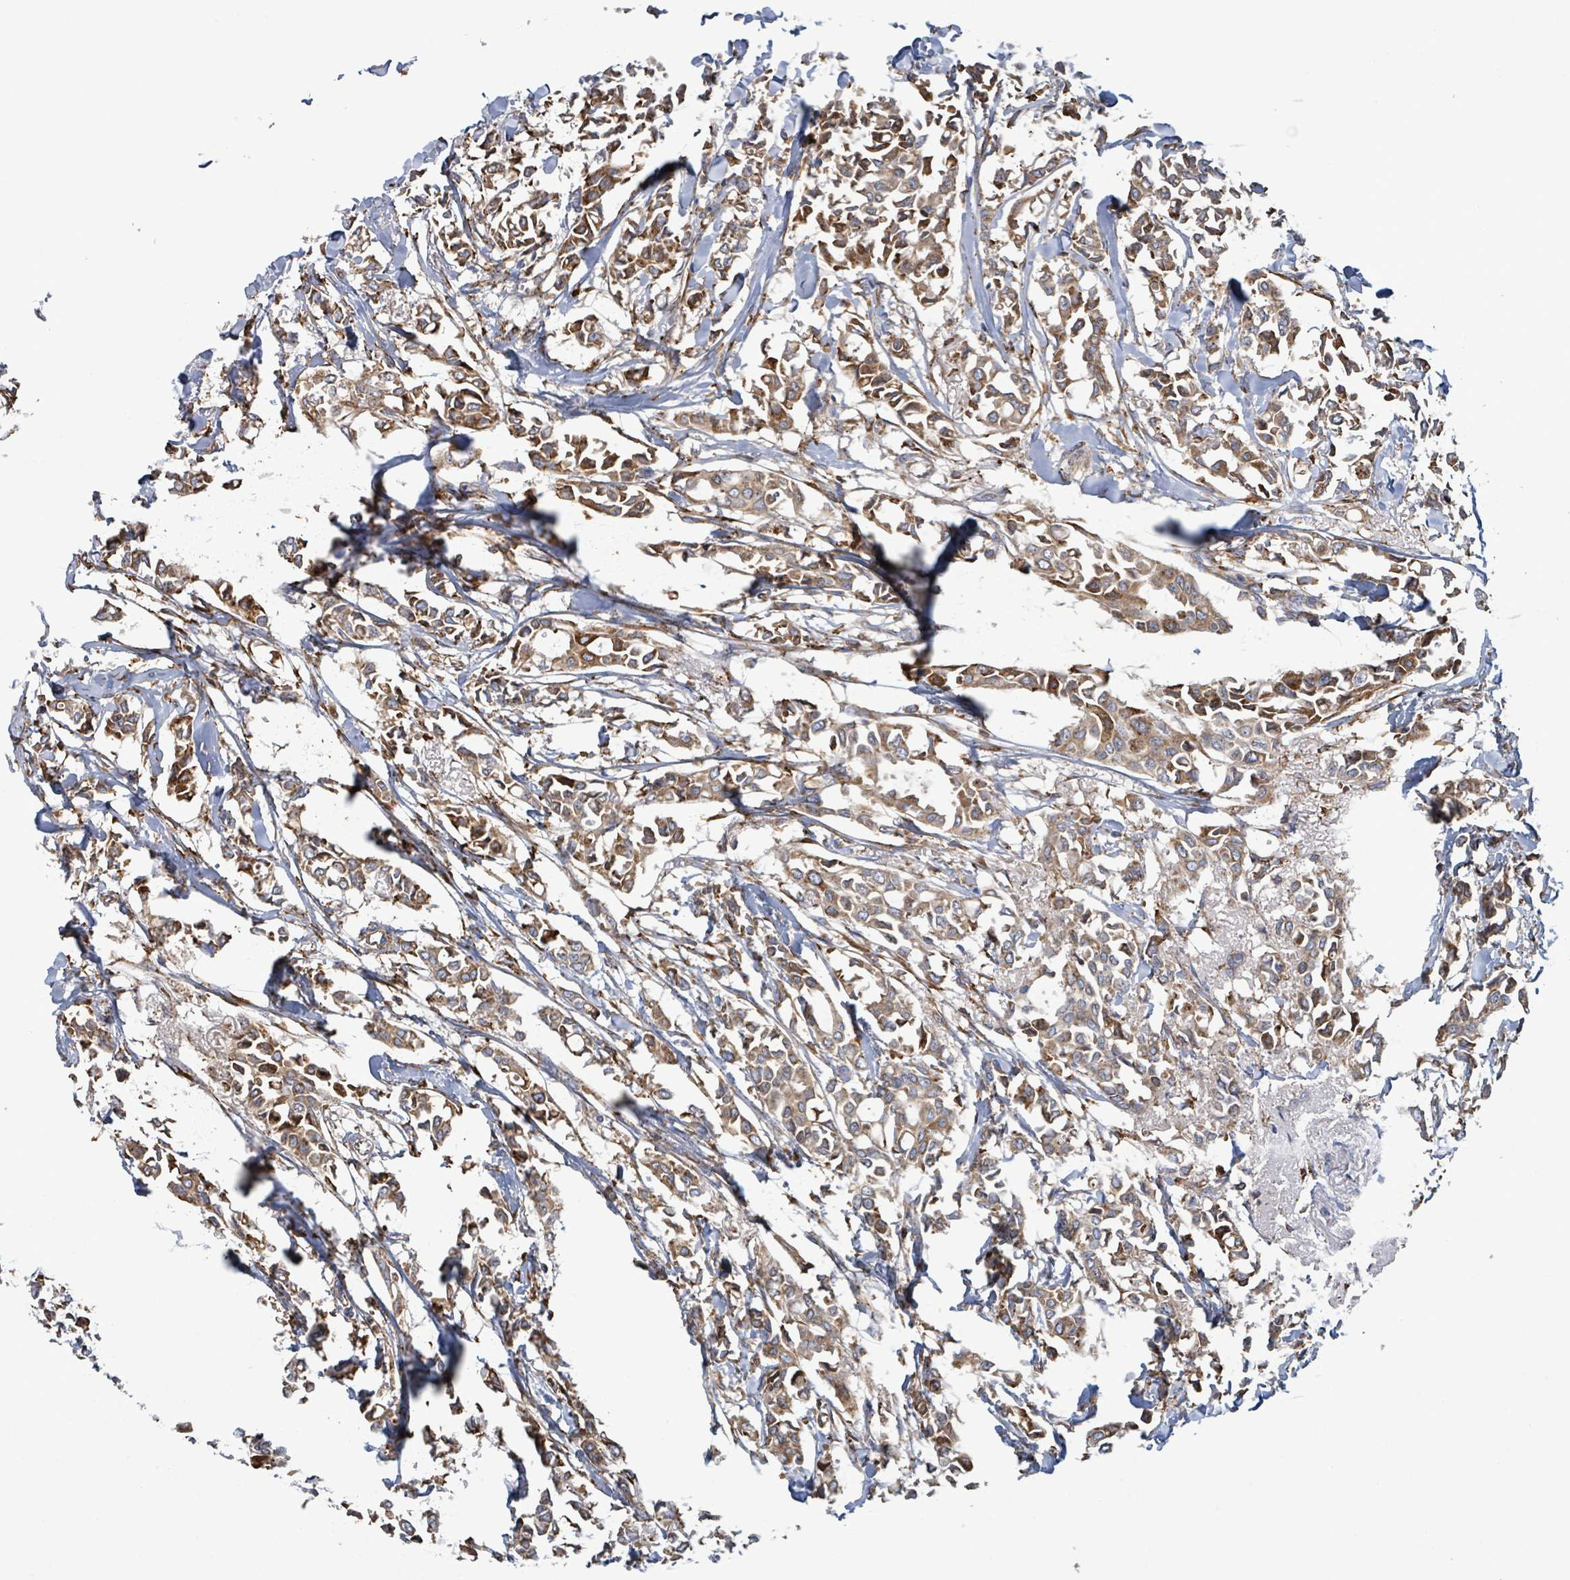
{"staining": {"intensity": "moderate", "quantity": ">75%", "location": "cytoplasmic/membranous"}, "tissue": "breast cancer", "cell_type": "Tumor cells", "image_type": "cancer", "snomed": [{"axis": "morphology", "description": "Duct carcinoma"}, {"axis": "topography", "description": "Breast"}], "caption": "Moderate cytoplasmic/membranous expression for a protein is identified in about >75% of tumor cells of breast invasive ductal carcinoma using immunohistochemistry (IHC).", "gene": "RFPL4A", "patient": {"sex": "female", "age": 41}}